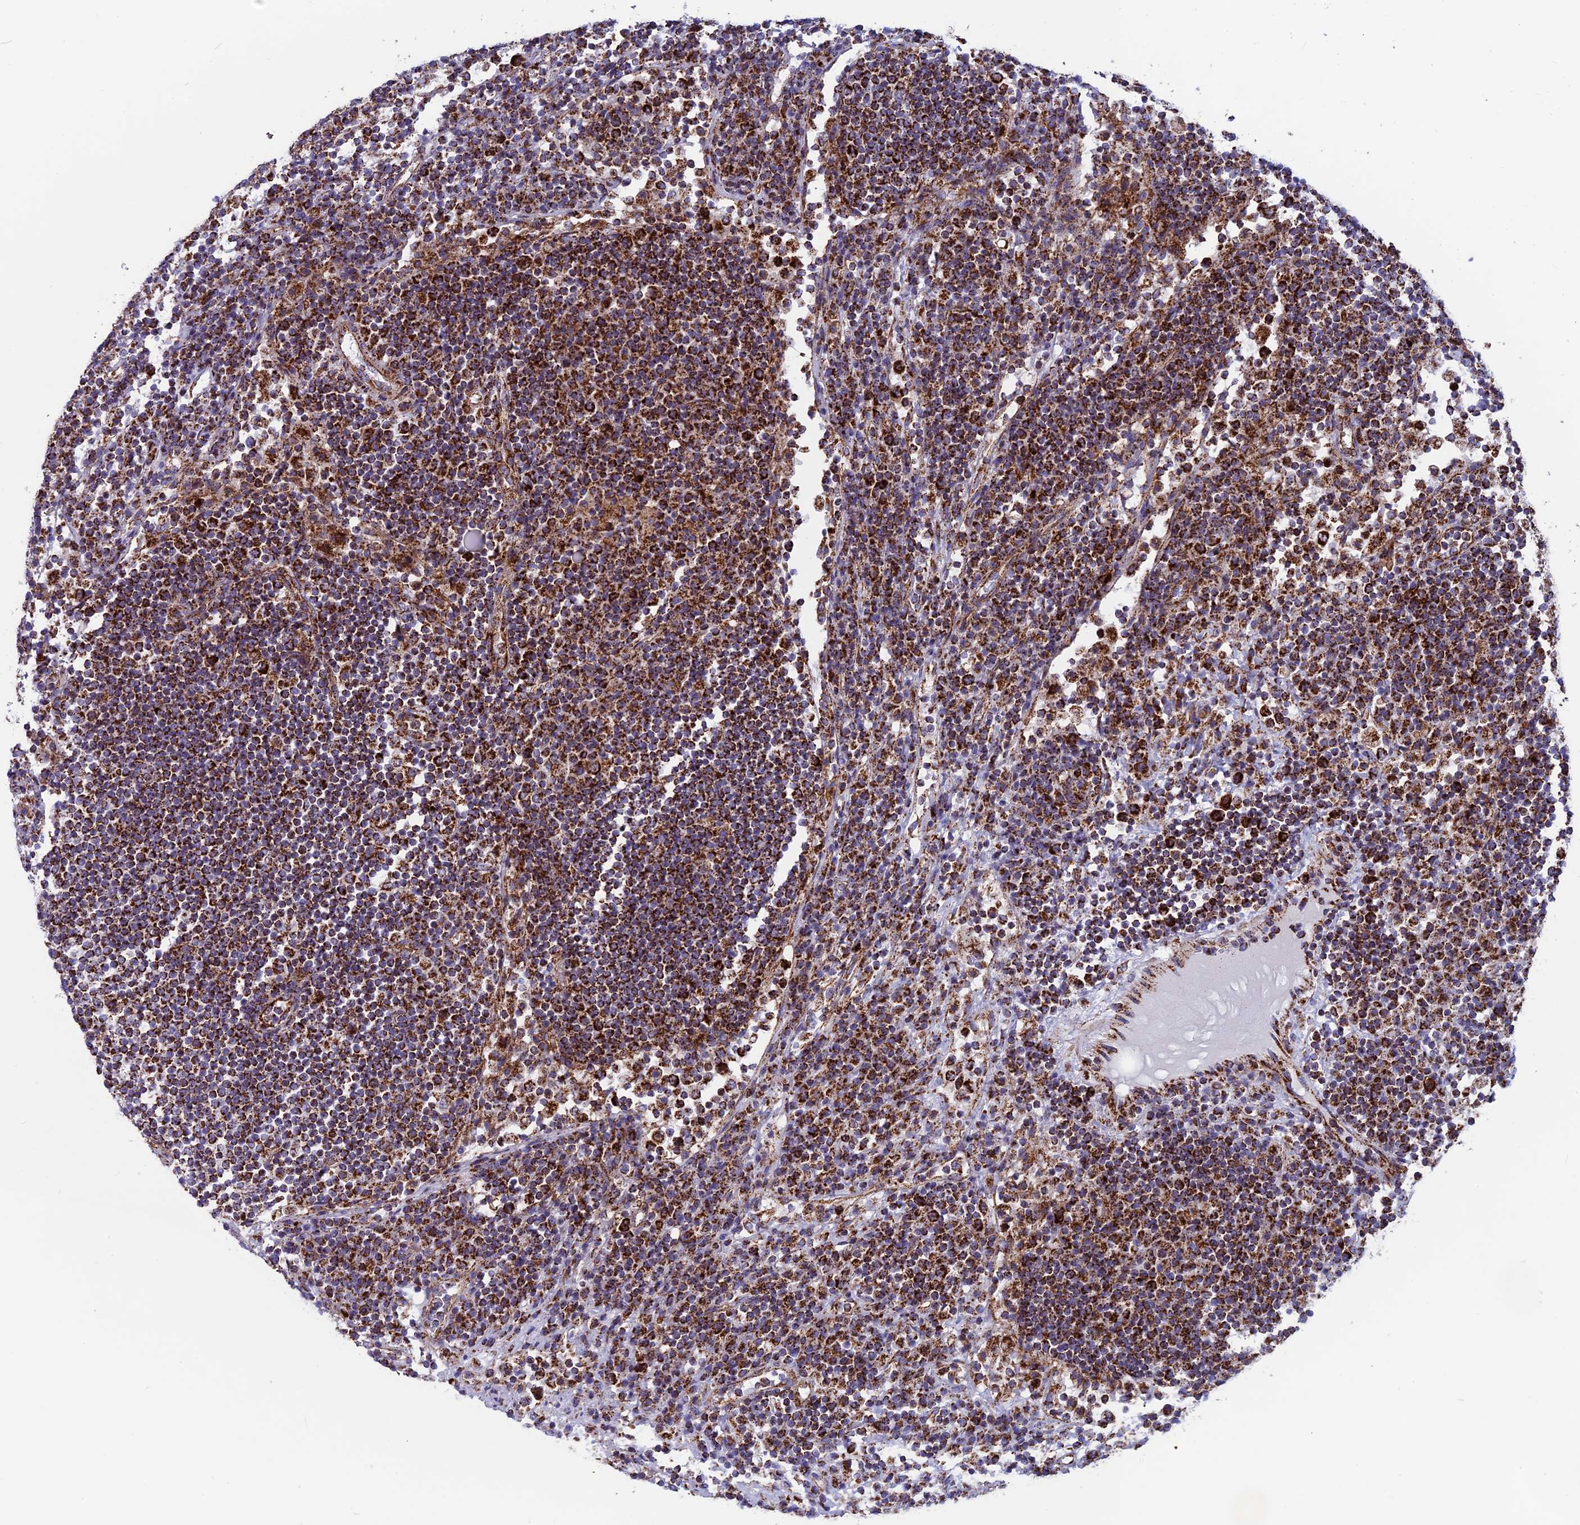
{"staining": {"intensity": "strong", "quantity": ">75%", "location": "cytoplasmic/membranous"}, "tissue": "lymph node", "cell_type": "Germinal center cells", "image_type": "normal", "snomed": [{"axis": "morphology", "description": "Normal tissue, NOS"}, {"axis": "topography", "description": "Lymph node"}], "caption": "Benign lymph node shows strong cytoplasmic/membranous staining in about >75% of germinal center cells, visualized by immunohistochemistry.", "gene": "MRPS18B", "patient": {"sex": "female", "age": 53}}